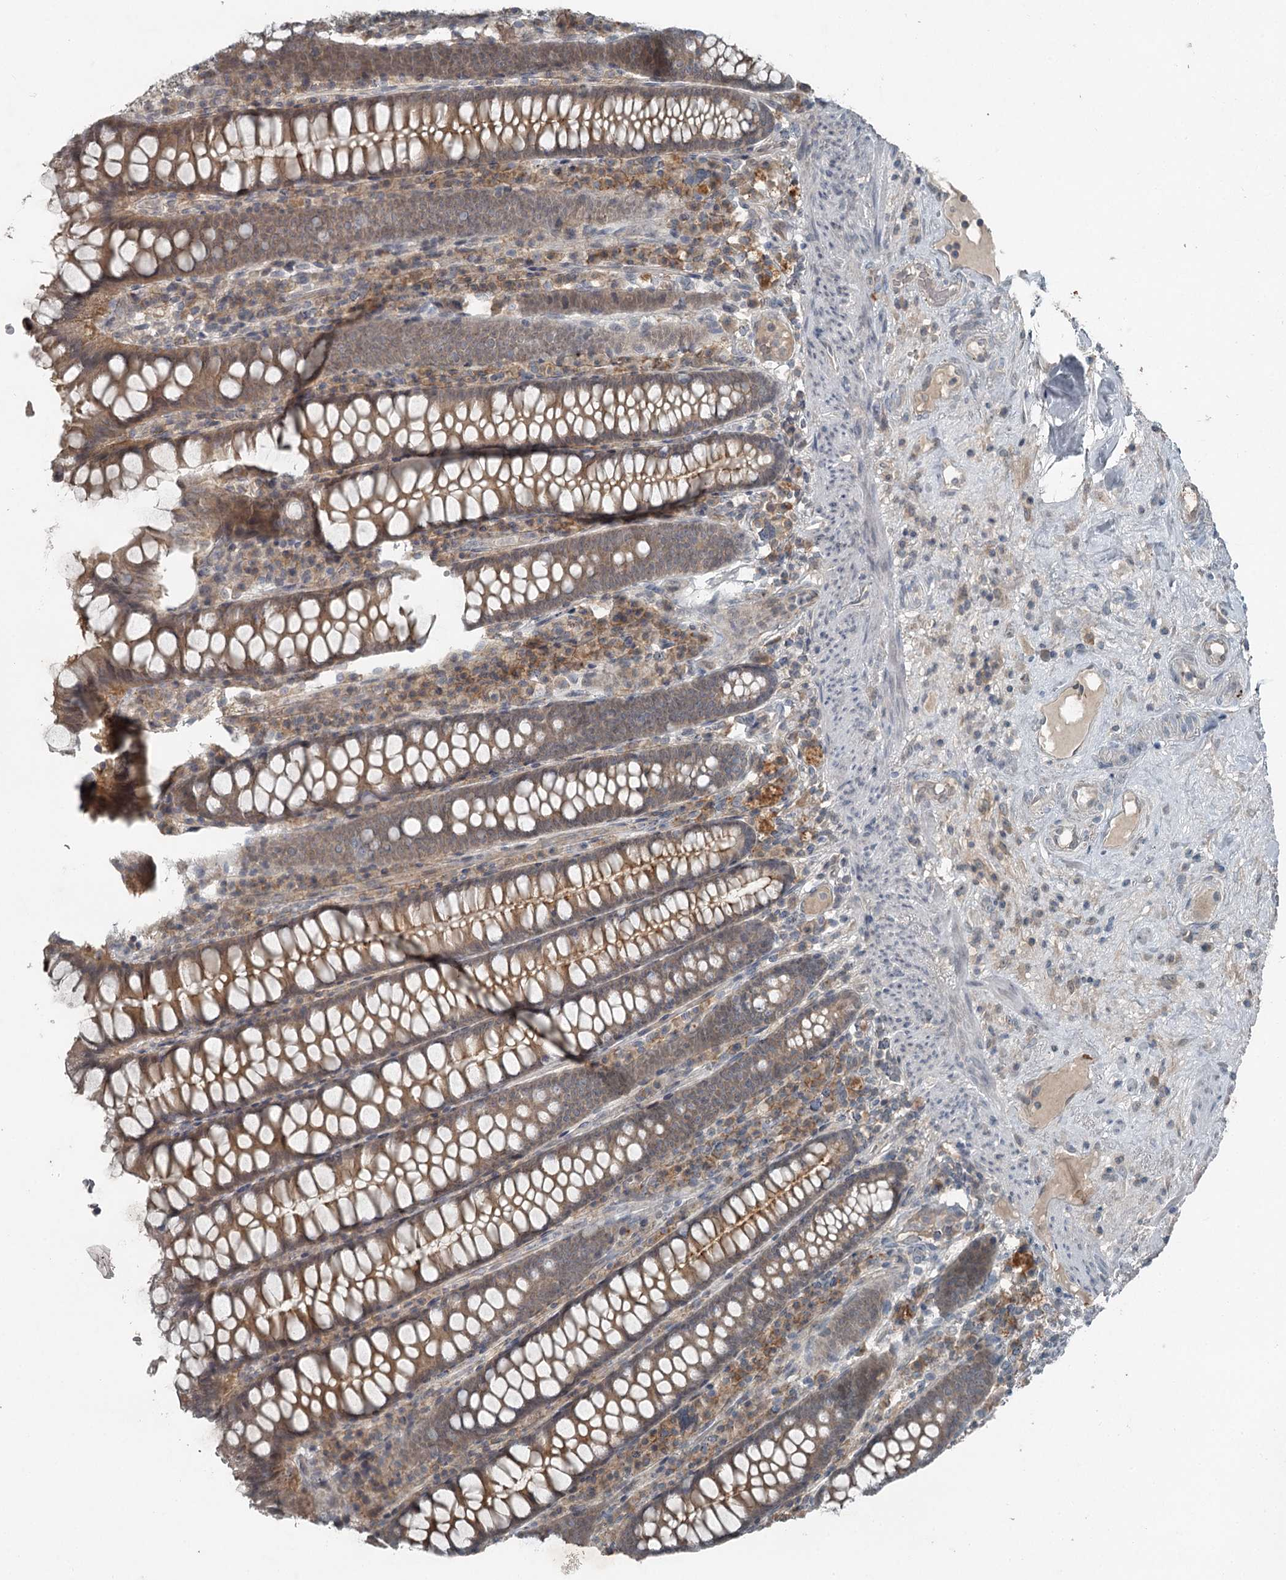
{"staining": {"intensity": "weak", "quantity": ">75%", "location": "cytoplasmic/membranous"}, "tissue": "colon", "cell_type": "Endothelial cells", "image_type": "normal", "snomed": [{"axis": "morphology", "description": "Normal tissue, NOS"}, {"axis": "topography", "description": "Colon"}], "caption": "The histopathology image reveals staining of benign colon, revealing weak cytoplasmic/membranous protein expression (brown color) within endothelial cells.", "gene": "SLC39A8", "patient": {"sex": "female", "age": 79}}